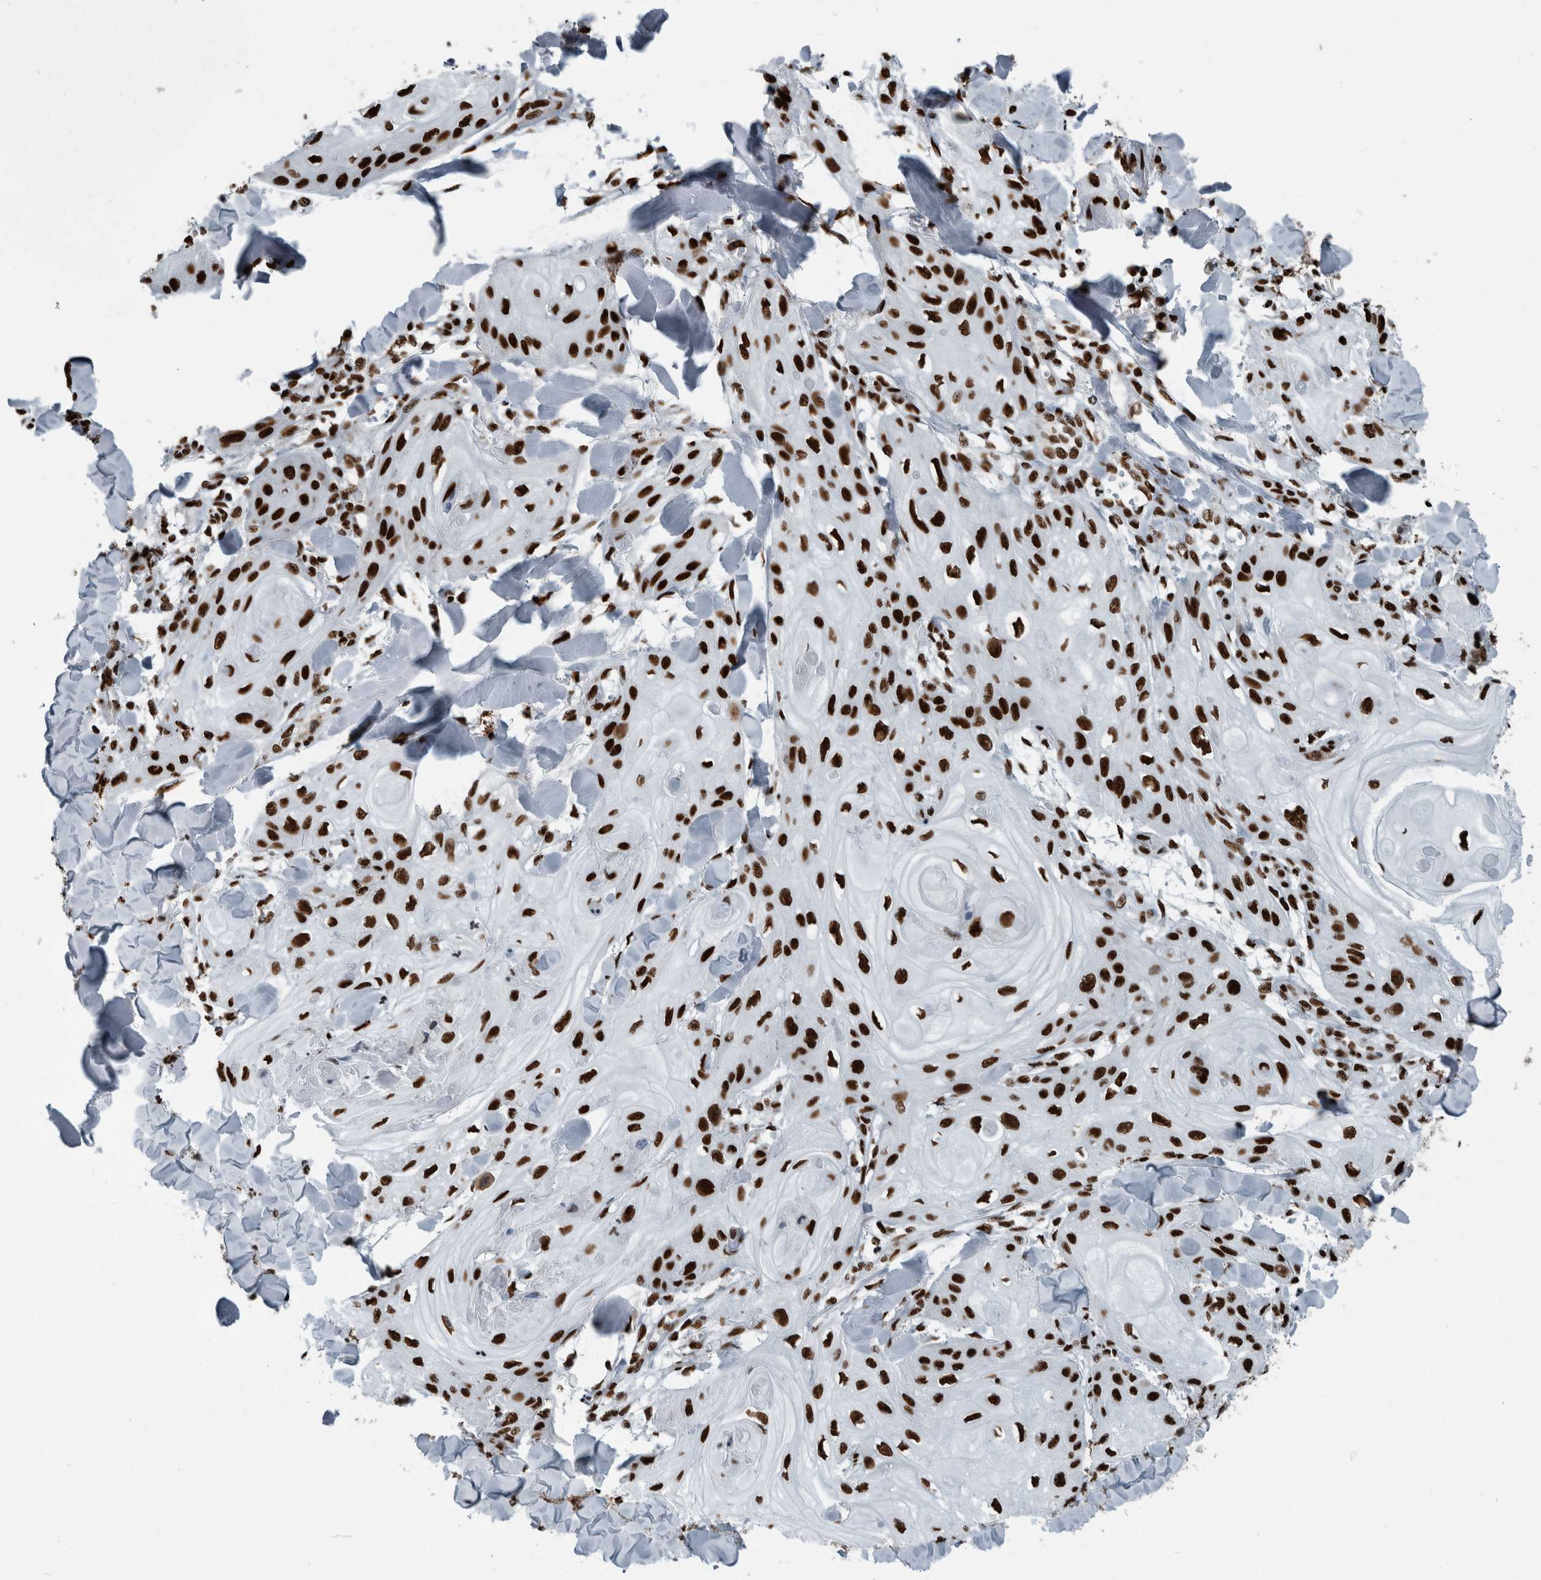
{"staining": {"intensity": "strong", "quantity": ">75%", "location": "nuclear"}, "tissue": "skin cancer", "cell_type": "Tumor cells", "image_type": "cancer", "snomed": [{"axis": "morphology", "description": "Squamous cell carcinoma, NOS"}, {"axis": "topography", "description": "Skin"}], "caption": "This photomicrograph shows immunohistochemistry (IHC) staining of human skin squamous cell carcinoma, with high strong nuclear positivity in approximately >75% of tumor cells.", "gene": "DNMT3A", "patient": {"sex": "male", "age": 74}}